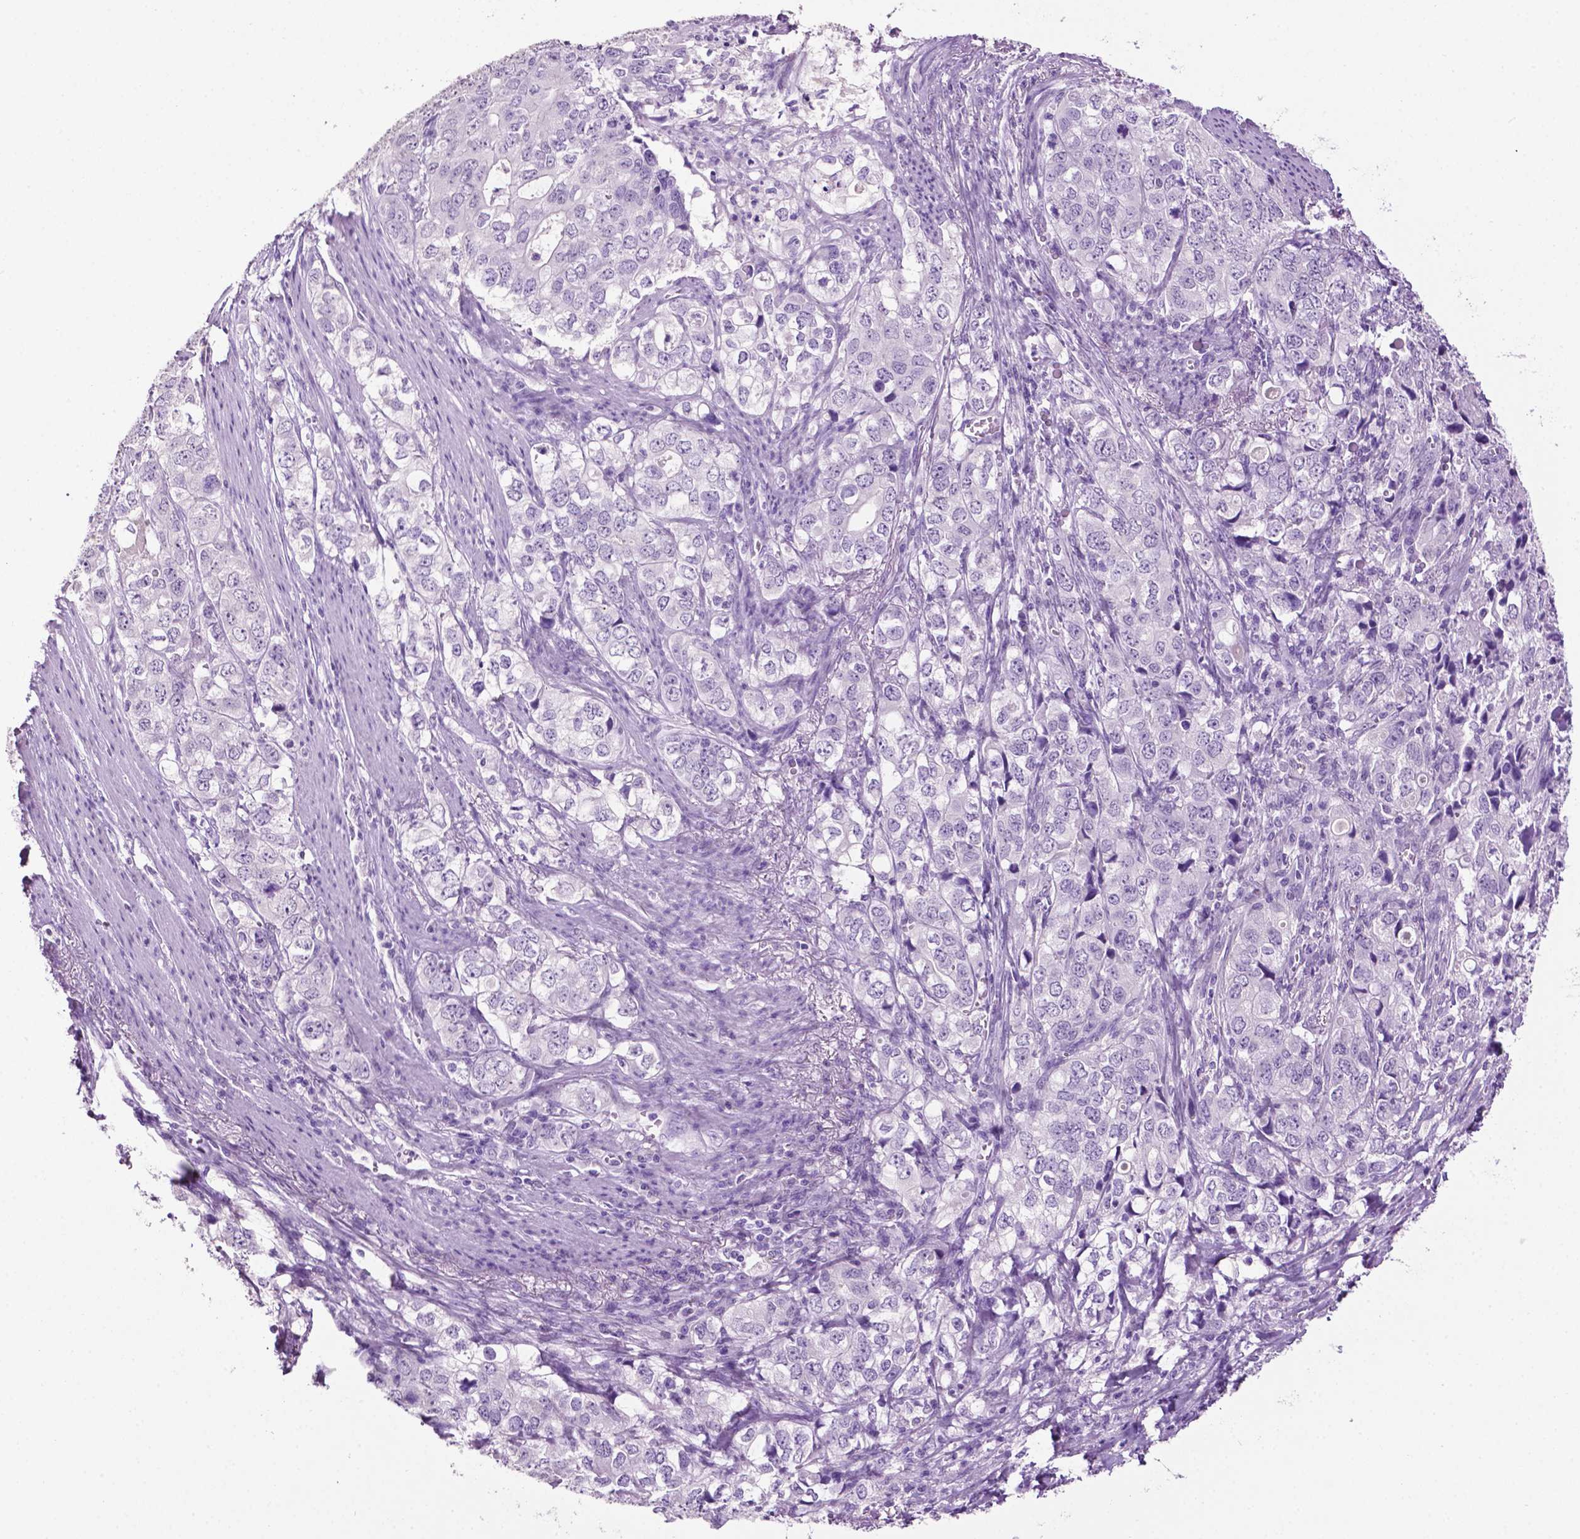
{"staining": {"intensity": "negative", "quantity": "none", "location": "none"}, "tissue": "stomach cancer", "cell_type": "Tumor cells", "image_type": "cancer", "snomed": [{"axis": "morphology", "description": "Adenocarcinoma, NOS"}, {"axis": "topography", "description": "Stomach, lower"}], "caption": "The photomicrograph shows no significant expression in tumor cells of stomach adenocarcinoma.", "gene": "PHGR1", "patient": {"sex": "female", "age": 72}}